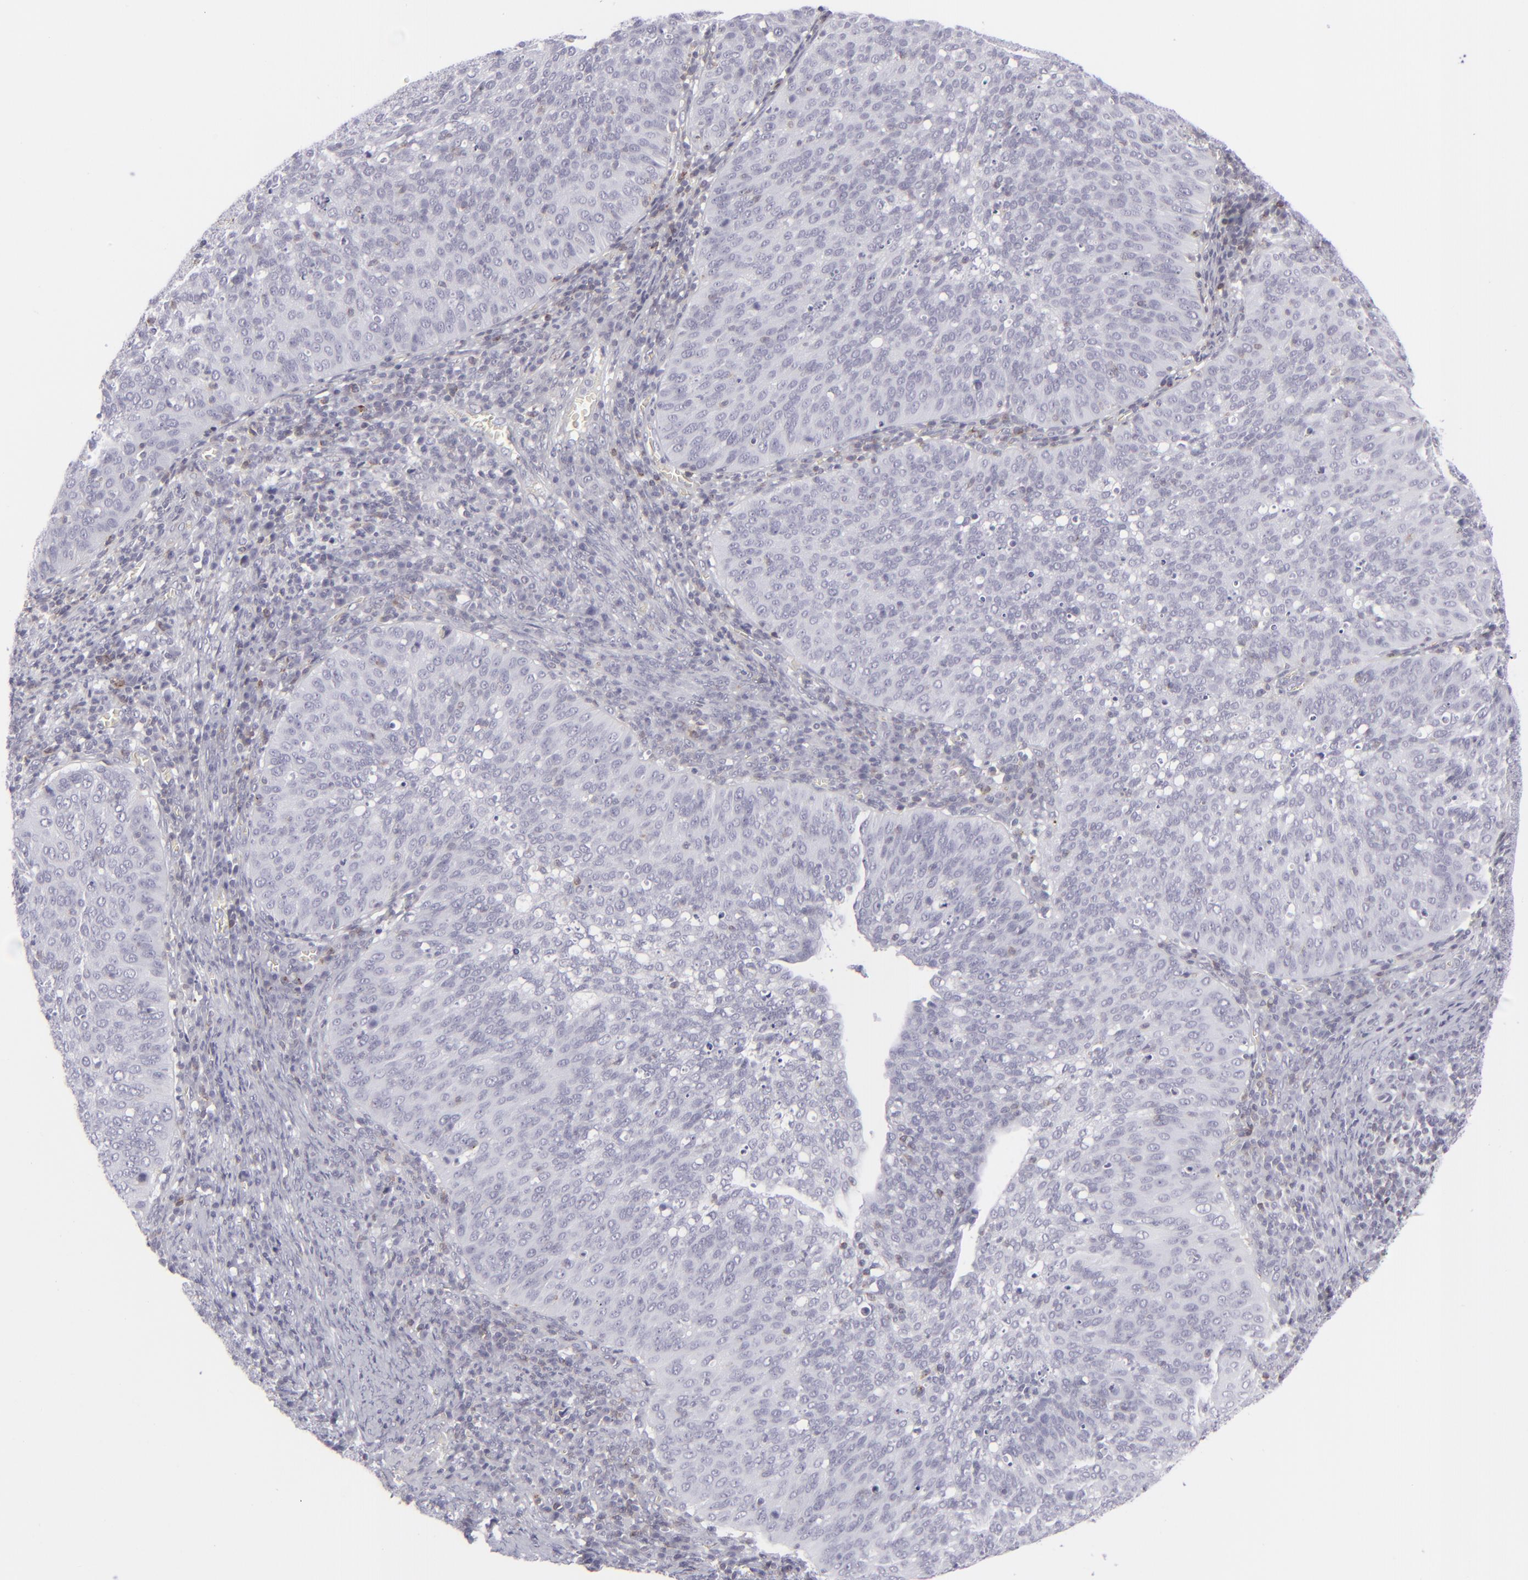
{"staining": {"intensity": "negative", "quantity": "none", "location": "none"}, "tissue": "cervical cancer", "cell_type": "Tumor cells", "image_type": "cancer", "snomed": [{"axis": "morphology", "description": "Squamous cell carcinoma, NOS"}, {"axis": "topography", "description": "Cervix"}], "caption": "The immunohistochemistry micrograph has no significant positivity in tumor cells of cervical squamous cell carcinoma tissue. The staining is performed using DAB brown chromogen with nuclei counter-stained in using hematoxylin.", "gene": "CD7", "patient": {"sex": "female", "age": 39}}